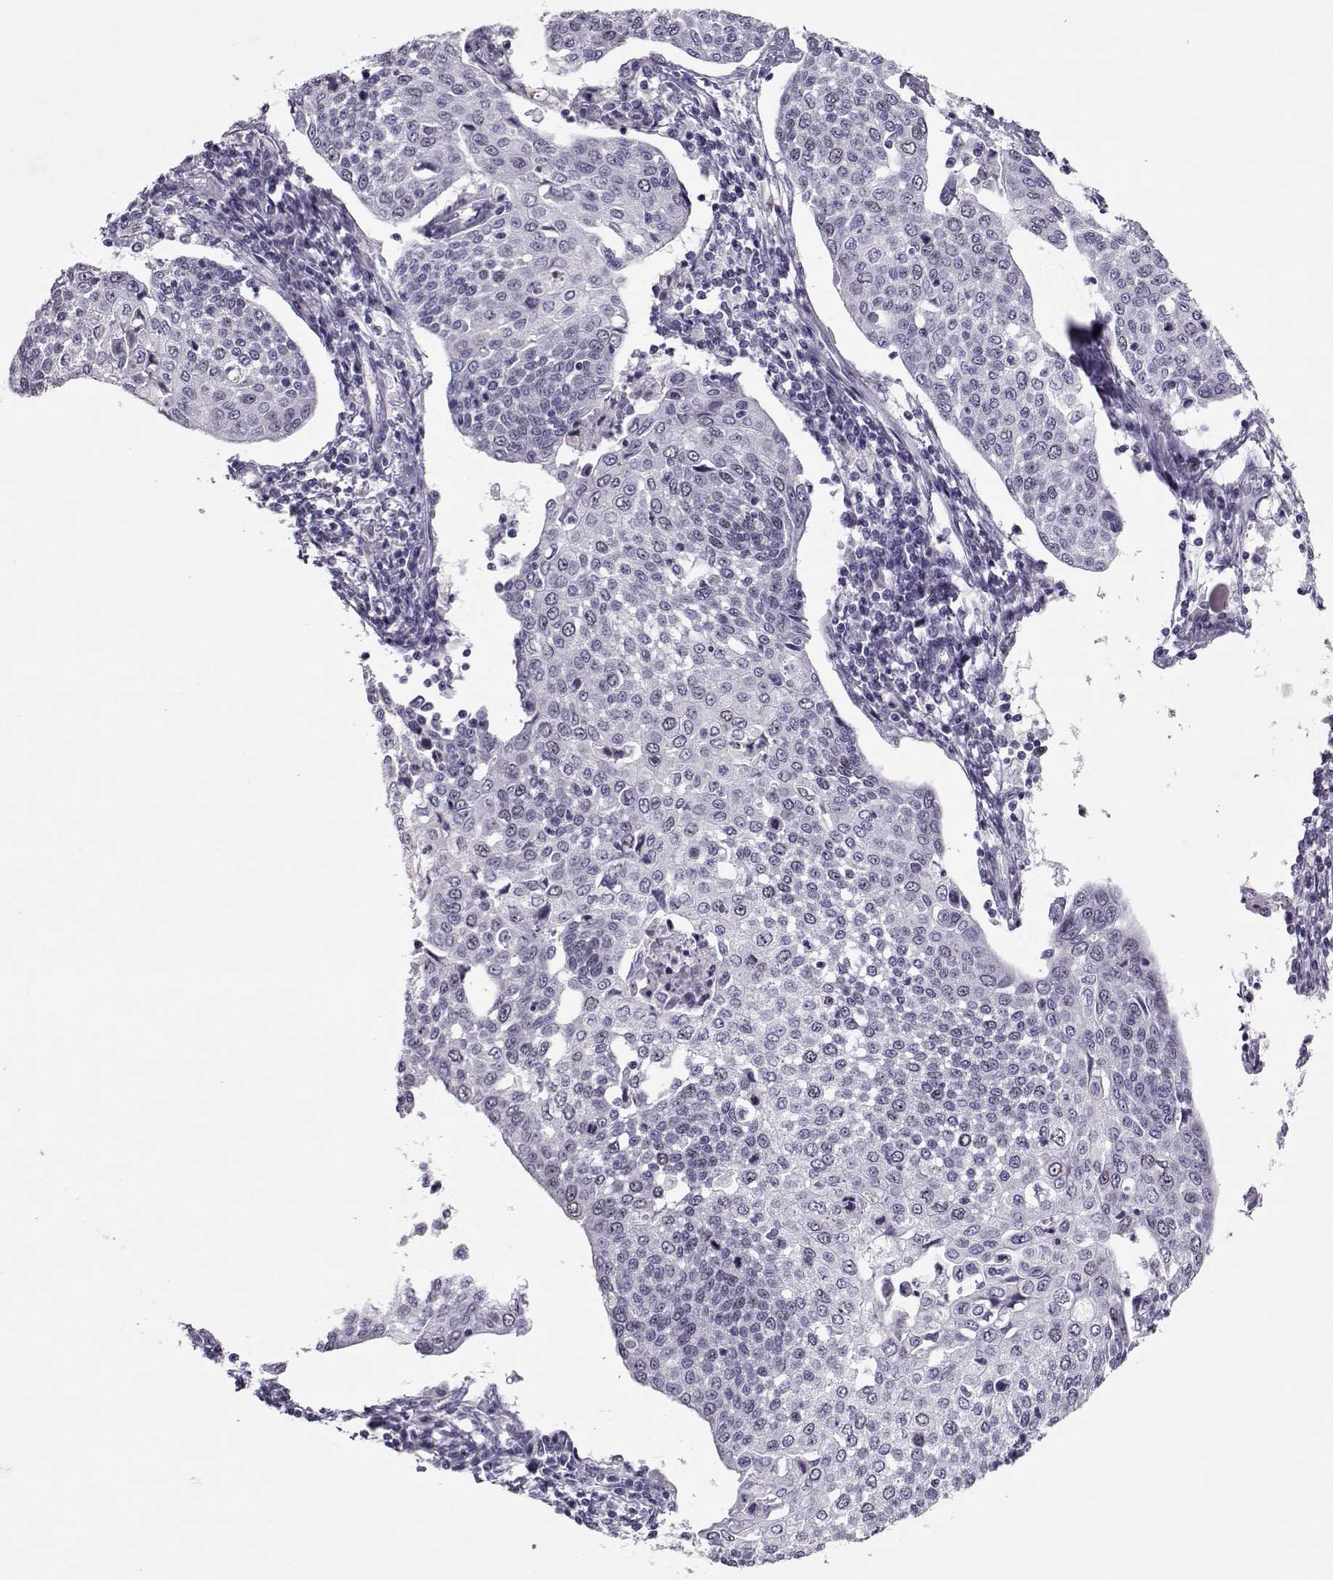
{"staining": {"intensity": "negative", "quantity": "none", "location": "none"}, "tissue": "cervical cancer", "cell_type": "Tumor cells", "image_type": "cancer", "snomed": [{"axis": "morphology", "description": "Squamous cell carcinoma, NOS"}, {"axis": "topography", "description": "Cervix"}], "caption": "Immunohistochemical staining of human cervical cancer (squamous cell carcinoma) displays no significant expression in tumor cells.", "gene": "SGO1", "patient": {"sex": "female", "age": 34}}